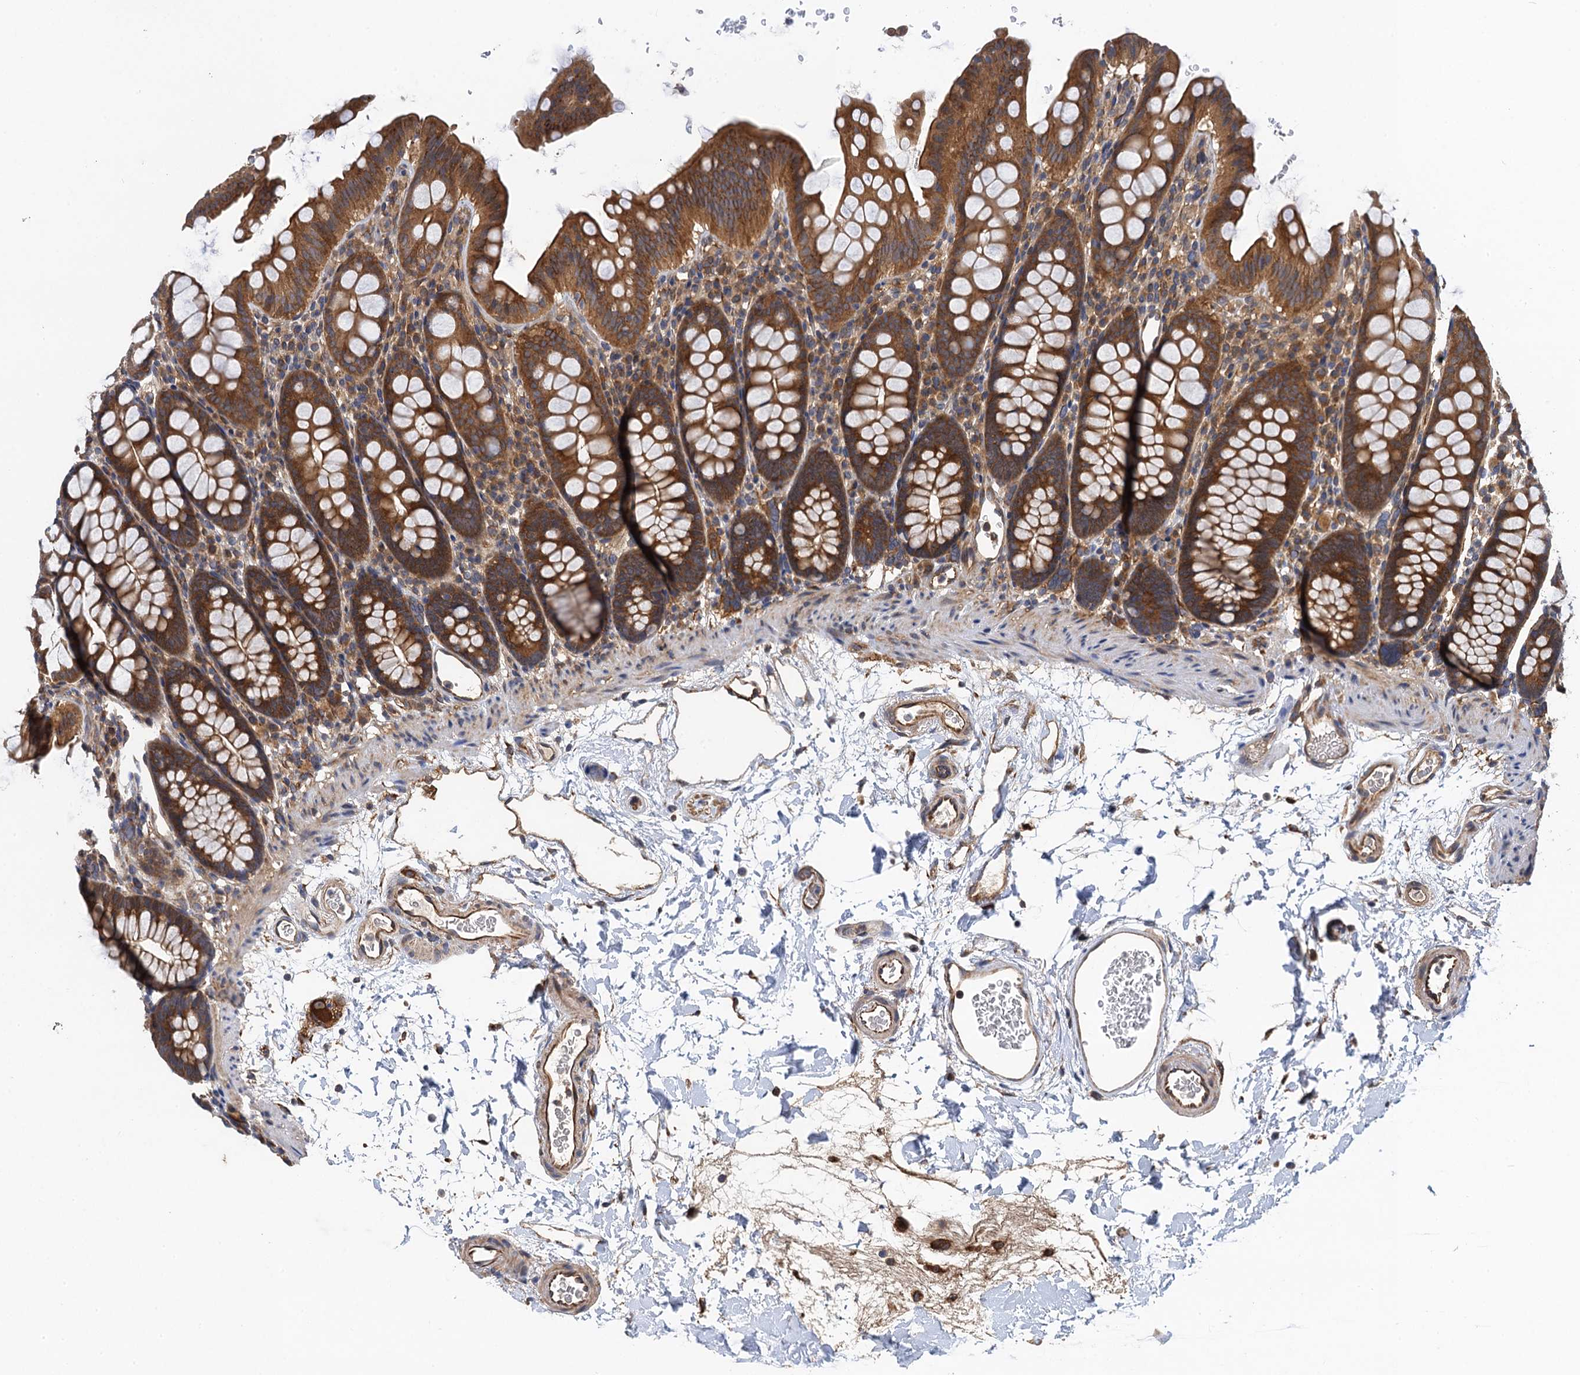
{"staining": {"intensity": "moderate", "quantity": ">75%", "location": "cytoplasmic/membranous"}, "tissue": "colon", "cell_type": "Endothelial cells", "image_type": "normal", "snomed": [{"axis": "morphology", "description": "Normal tissue, NOS"}, {"axis": "topography", "description": "Colon"}], "caption": "The micrograph demonstrates a brown stain indicating the presence of a protein in the cytoplasmic/membranous of endothelial cells in colon.", "gene": "PJA2", "patient": {"sex": "male", "age": 75}}